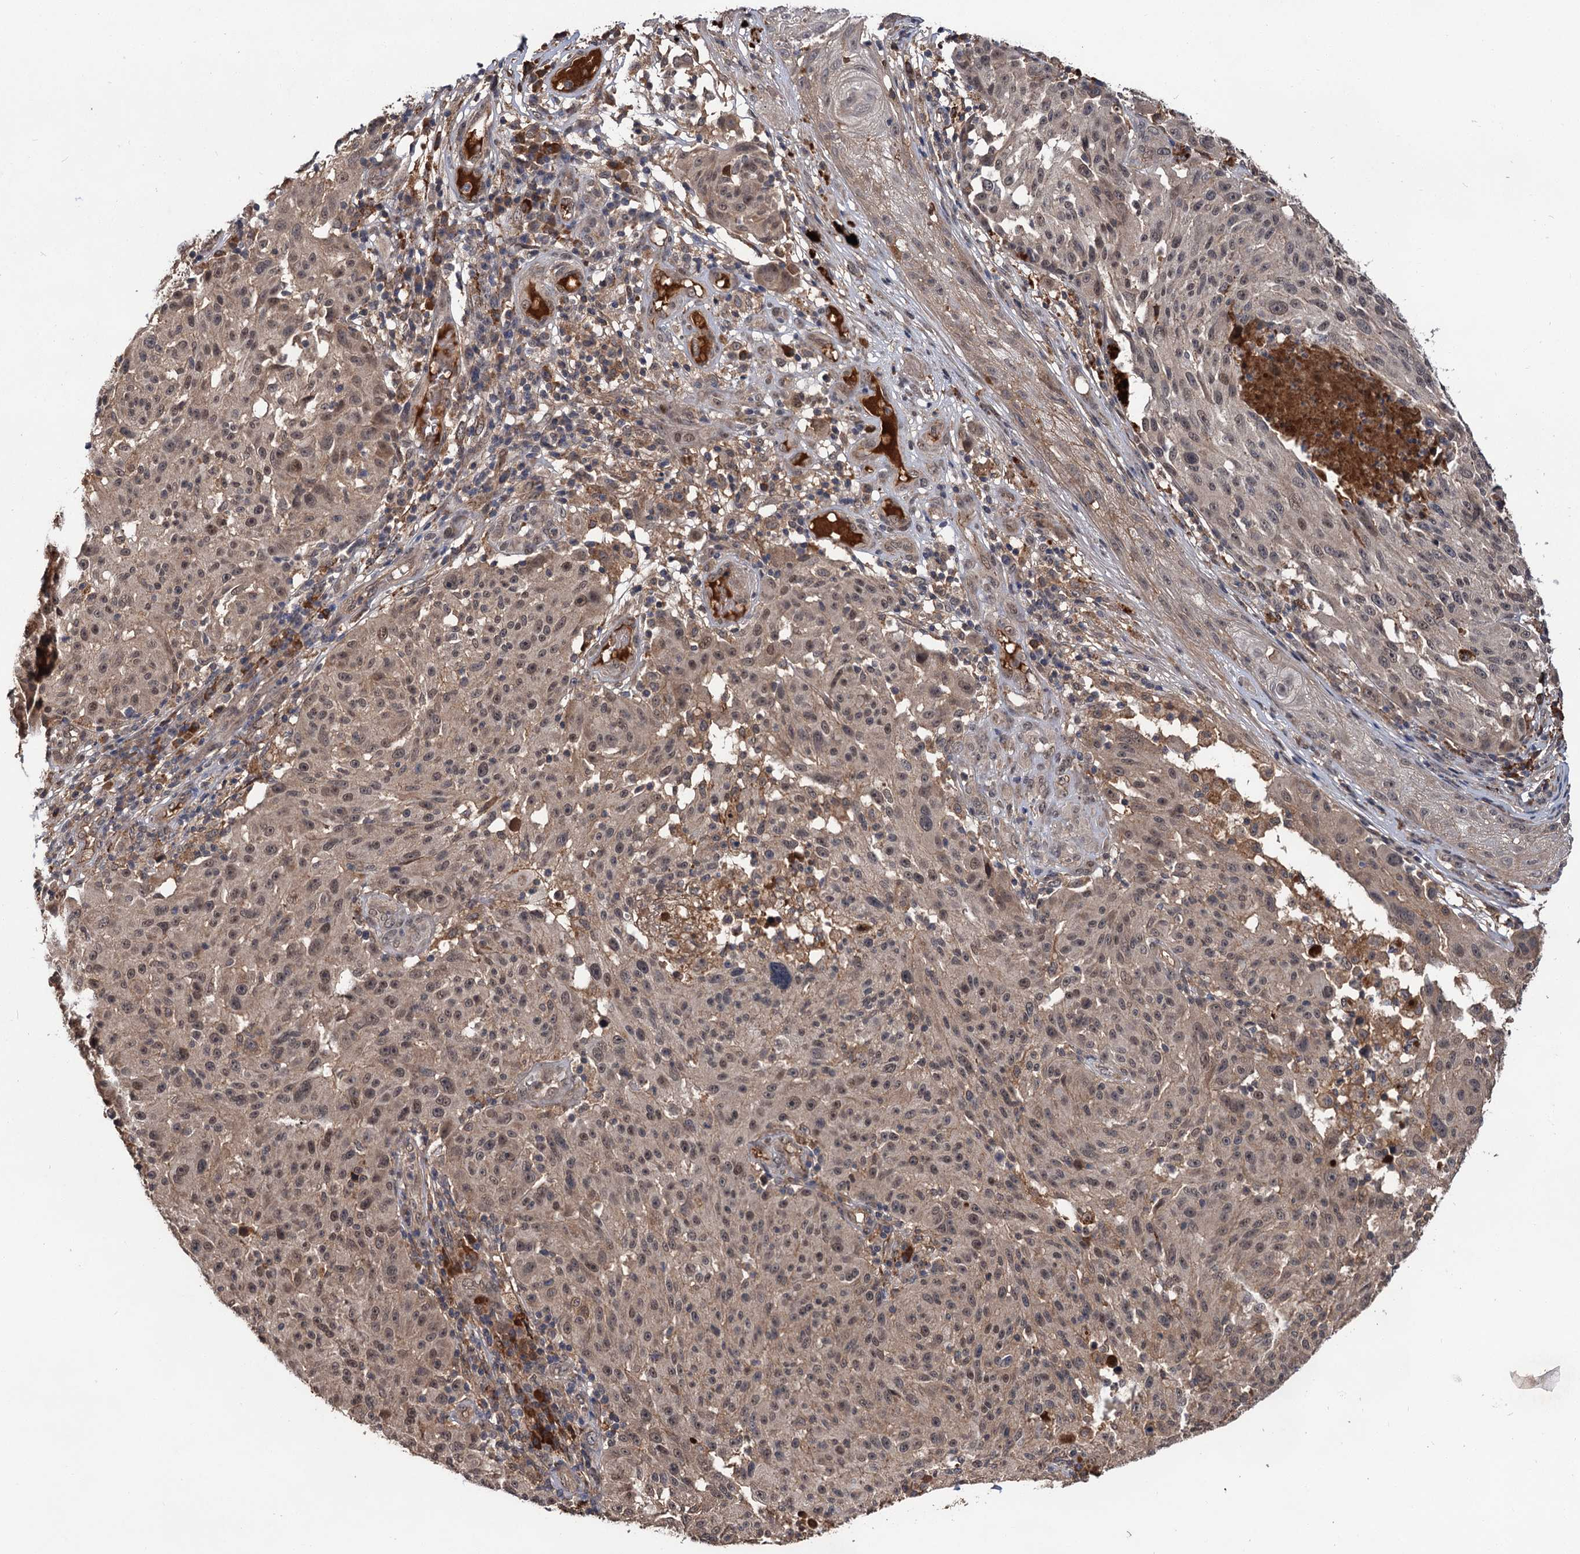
{"staining": {"intensity": "weak", "quantity": "<25%", "location": "cytoplasmic/membranous,nuclear"}, "tissue": "melanoma", "cell_type": "Tumor cells", "image_type": "cancer", "snomed": [{"axis": "morphology", "description": "Malignant melanoma, NOS"}, {"axis": "topography", "description": "Skin"}], "caption": "Tumor cells are negative for protein expression in human malignant melanoma.", "gene": "MBD6", "patient": {"sex": "male", "age": 53}}